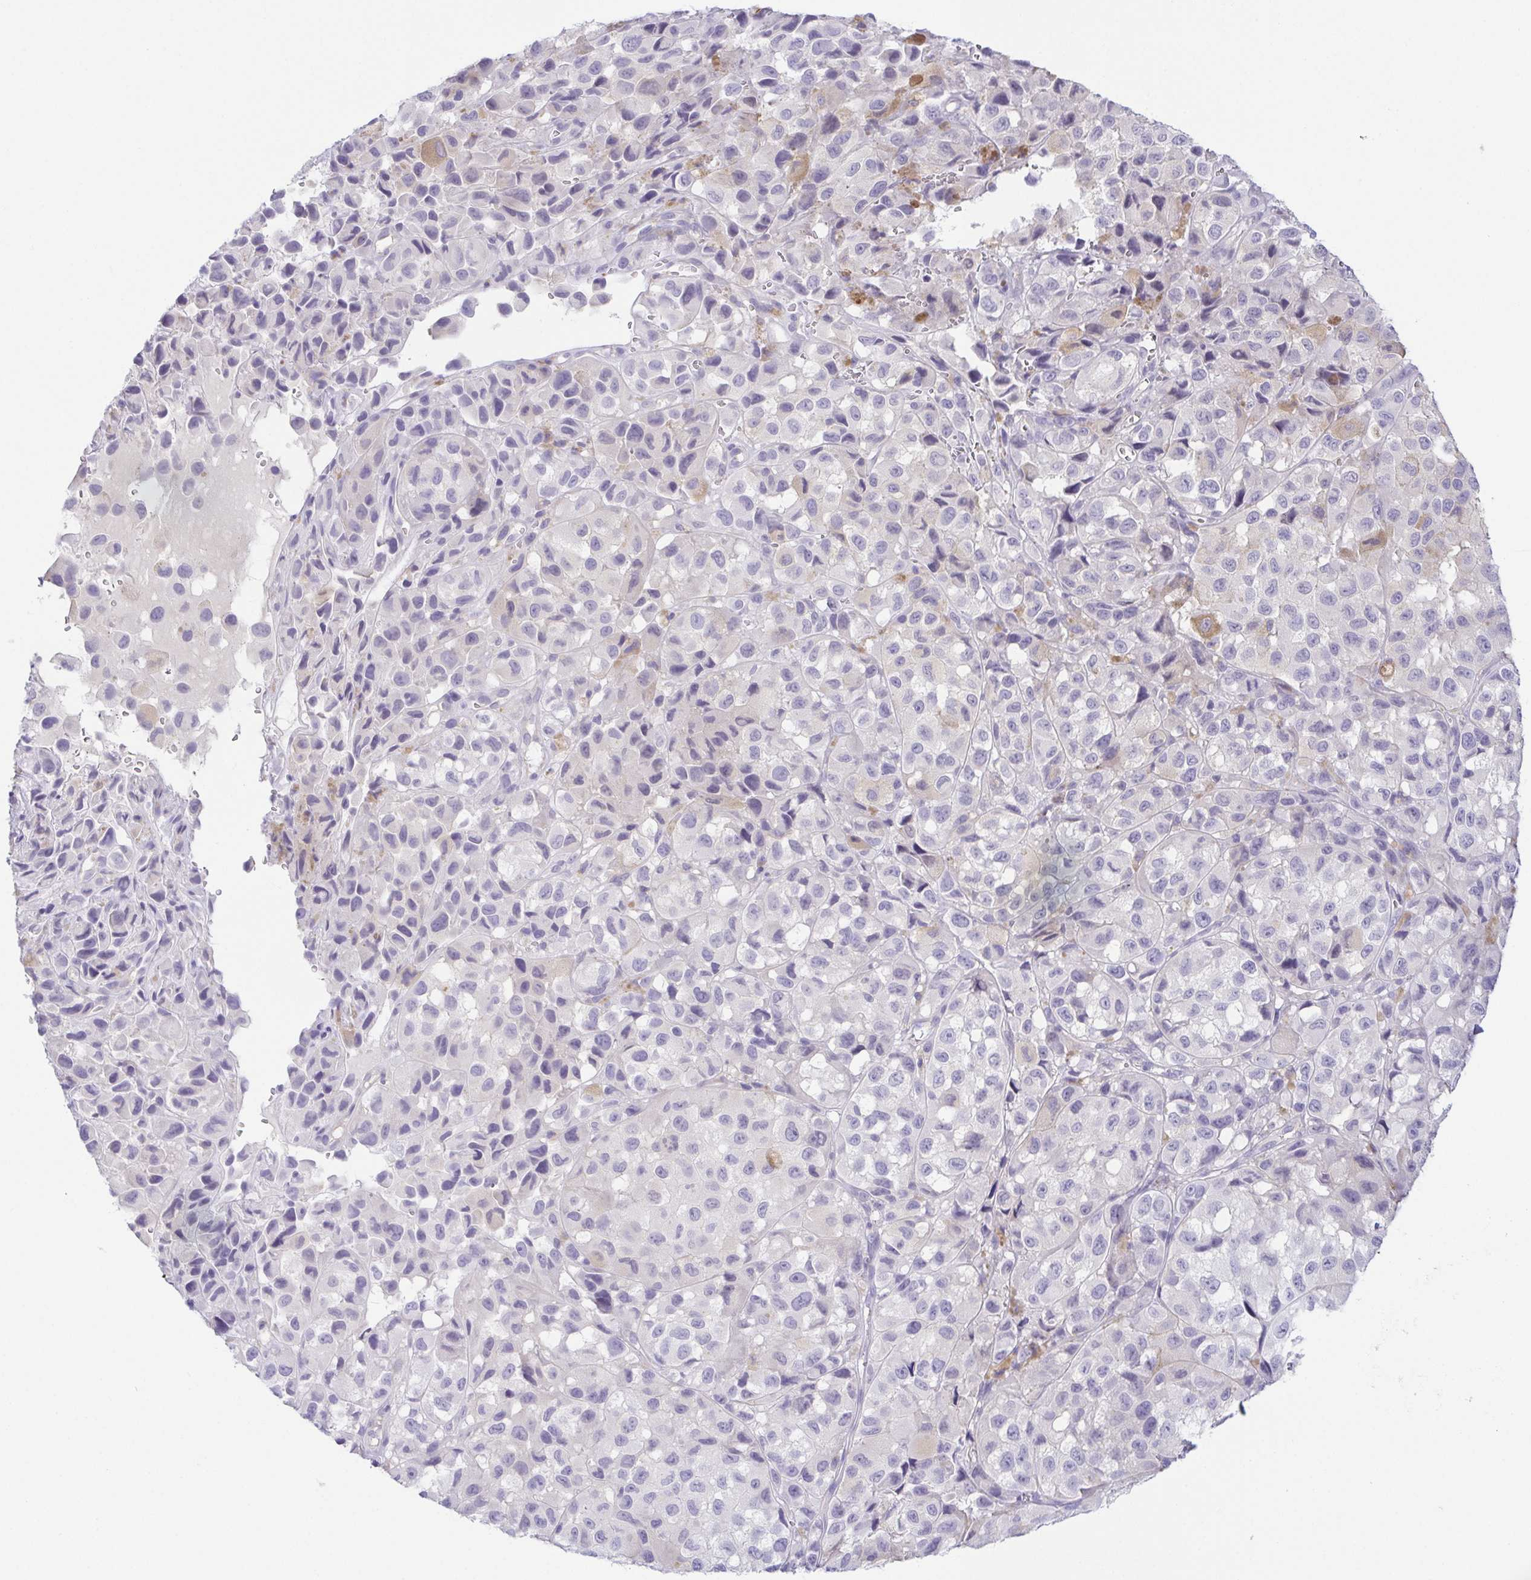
{"staining": {"intensity": "negative", "quantity": "none", "location": "none"}, "tissue": "melanoma", "cell_type": "Tumor cells", "image_type": "cancer", "snomed": [{"axis": "morphology", "description": "Malignant melanoma, NOS"}, {"axis": "topography", "description": "Skin"}], "caption": "This is an immunohistochemistry (IHC) photomicrograph of malignant melanoma. There is no positivity in tumor cells.", "gene": "KRTDAP", "patient": {"sex": "male", "age": 93}}